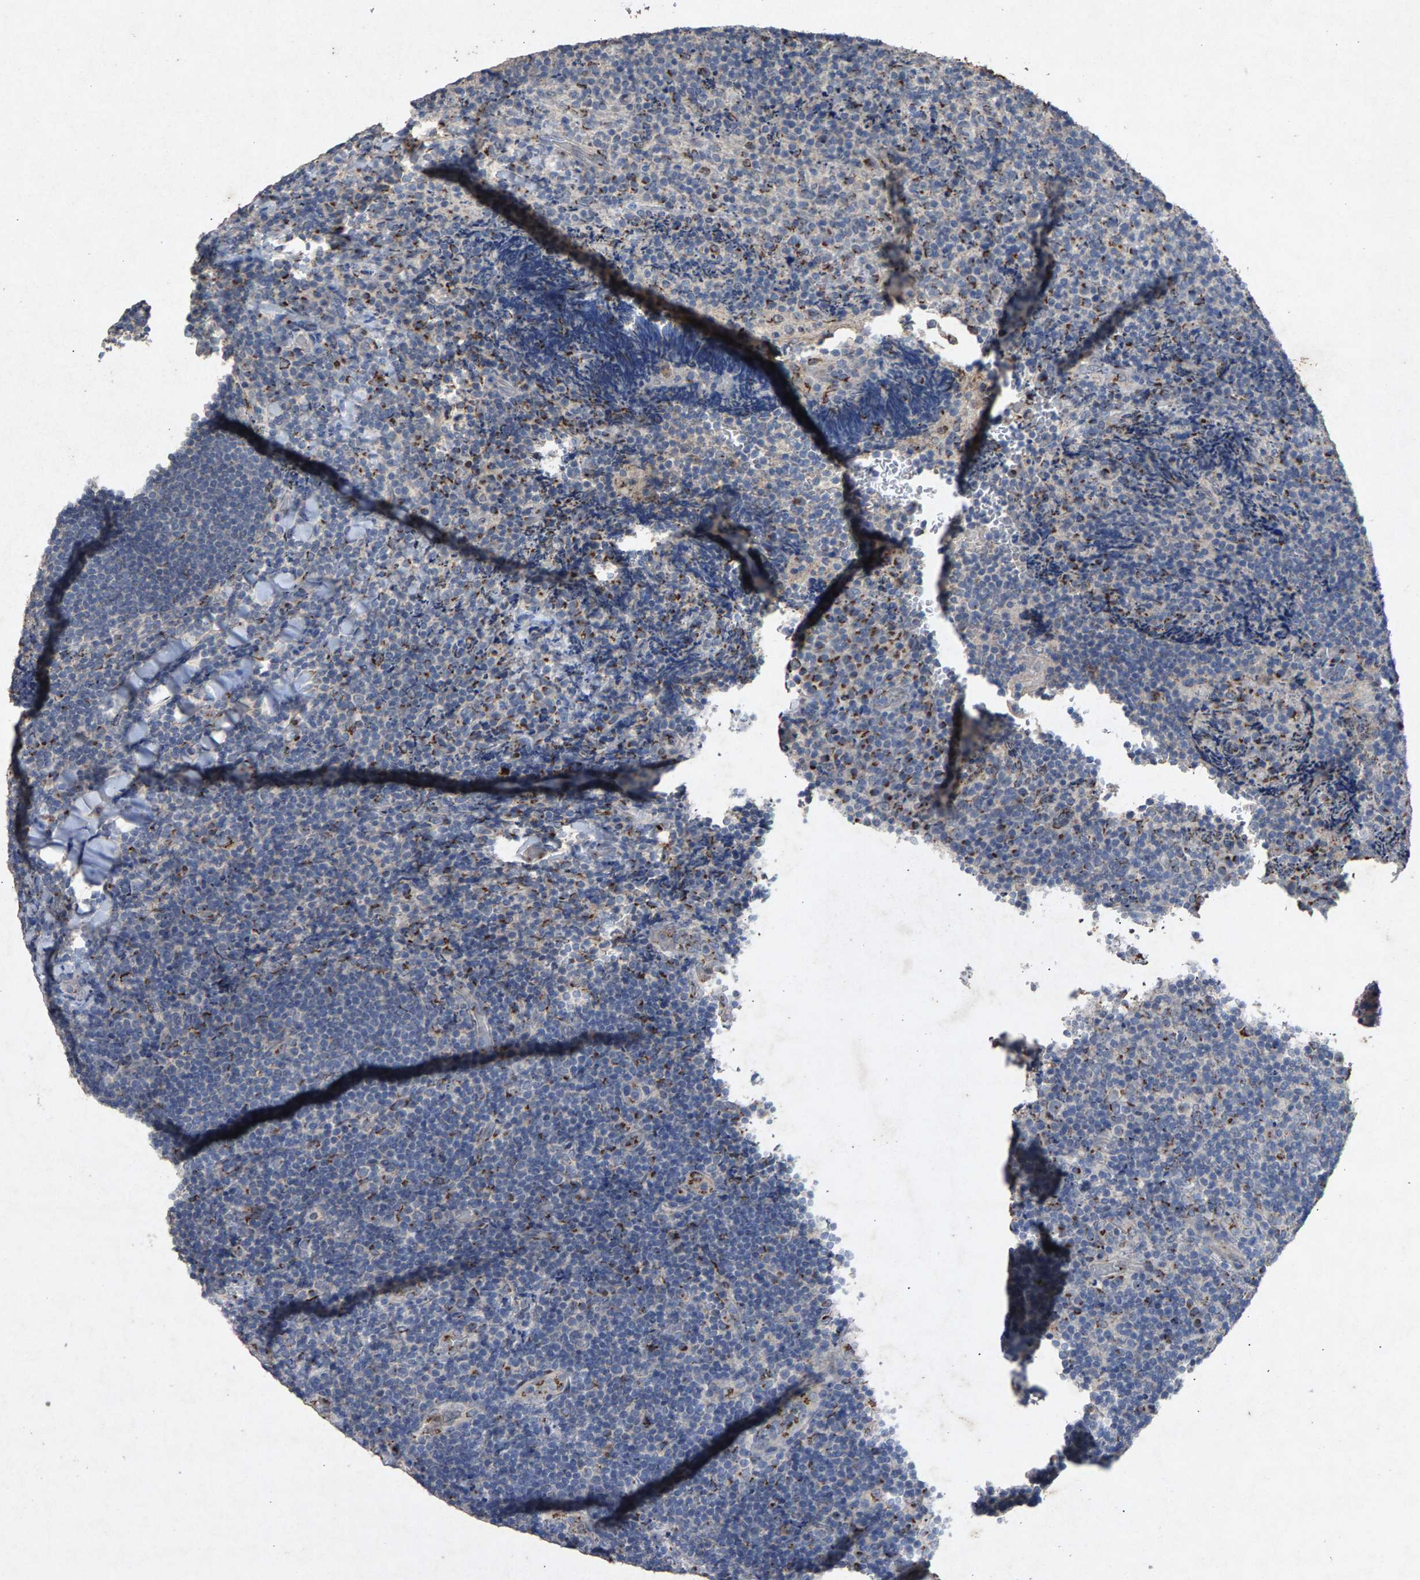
{"staining": {"intensity": "moderate", "quantity": "25%-75%", "location": "cytoplasmic/membranous"}, "tissue": "lymphoma", "cell_type": "Tumor cells", "image_type": "cancer", "snomed": [{"axis": "morphology", "description": "Malignant lymphoma, non-Hodgkin's type, High grade"}, {"axis": "topography", "description": "Tonsil"}], "caption": "Immunohistochemistry histopathology image of lymphoma stained for a protein (brown), which reveals medium levels of moderate cytoplasmic/membranous positivity in approximately 25%-75% of tumor cells.", "gene": "MAN2A1", "patient": {"sex": "female", "age": 36}}